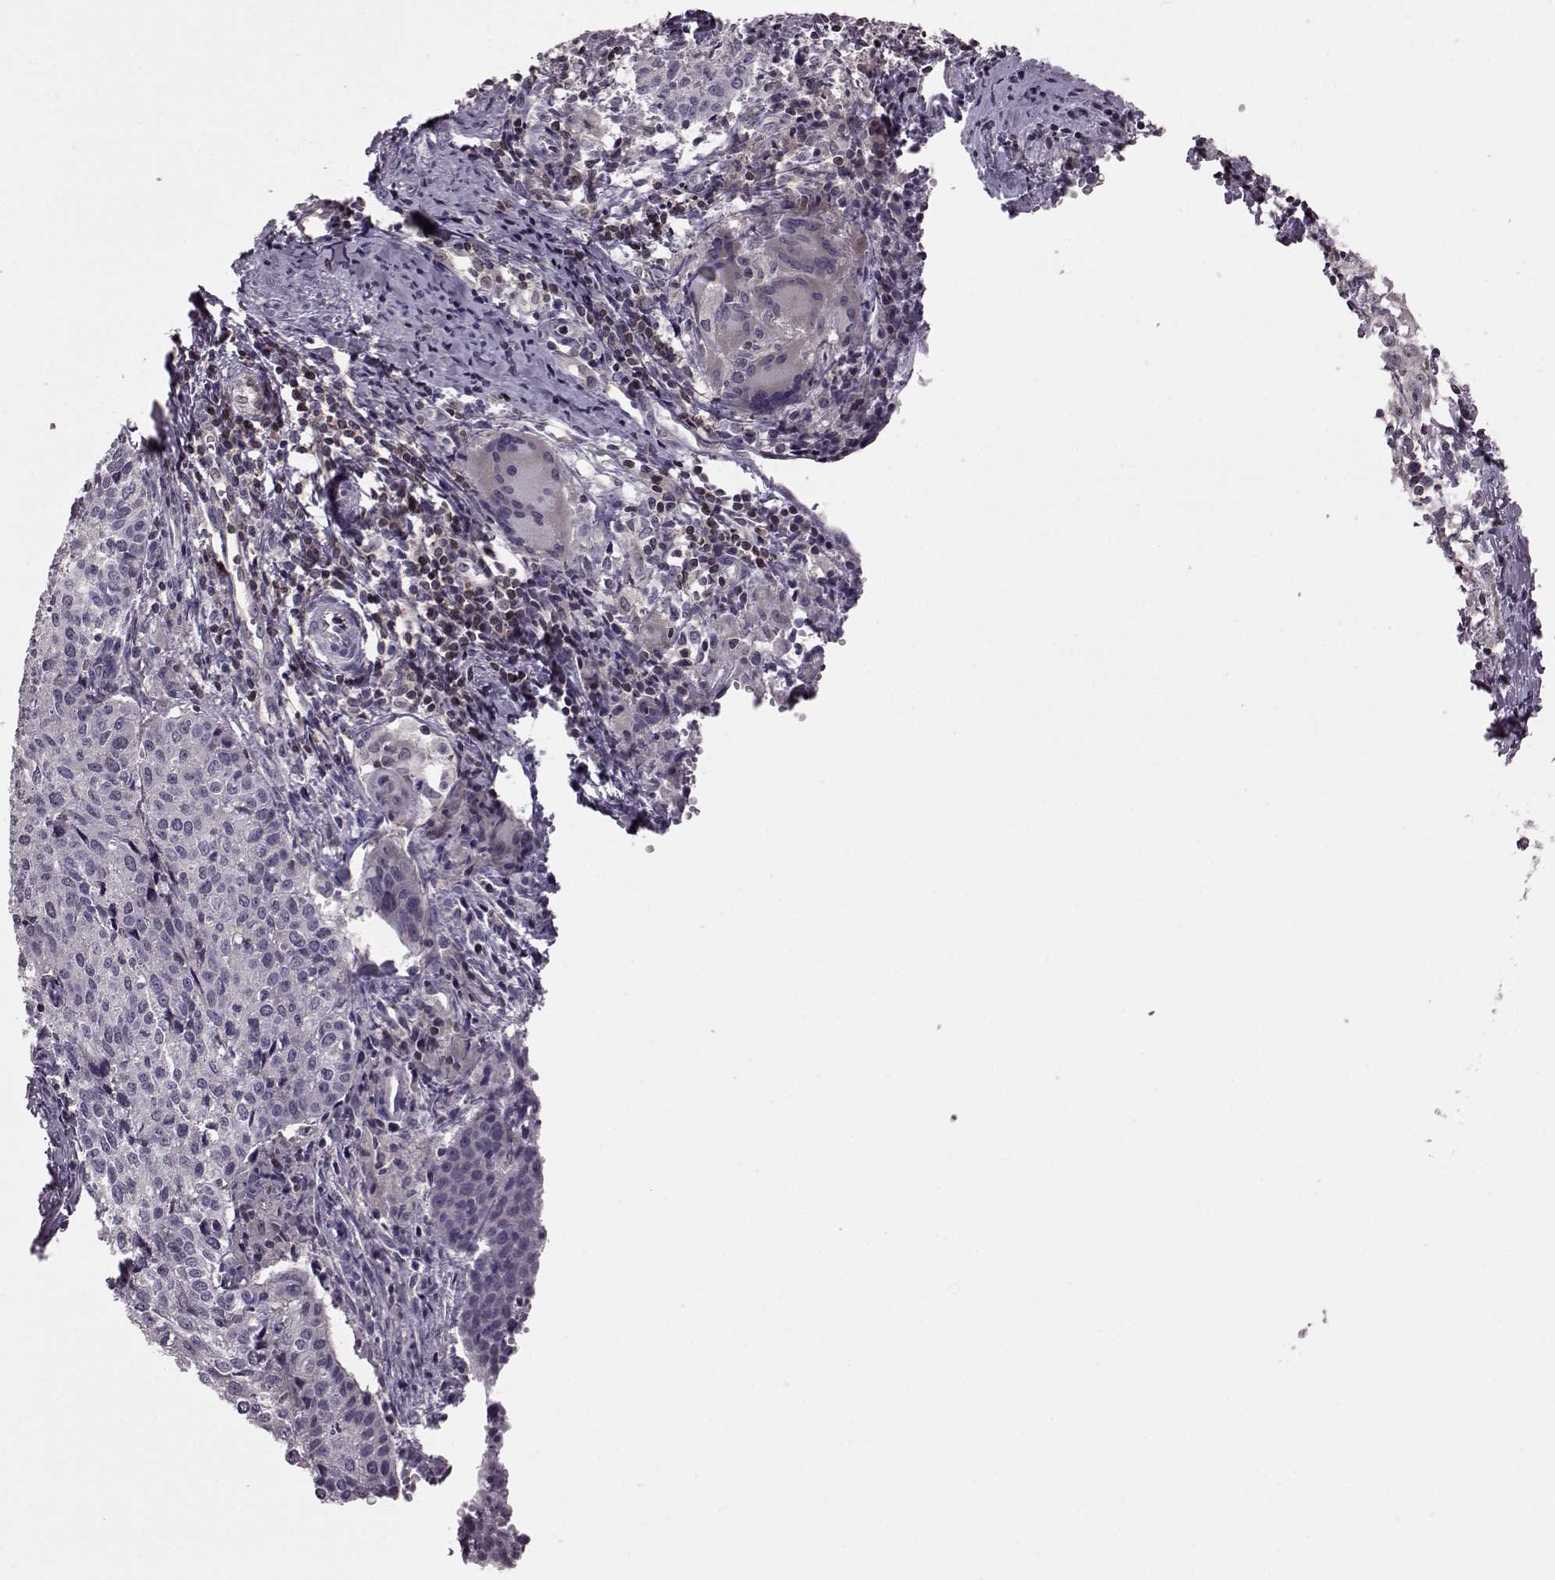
{"staining": {"intensity": "negative", "quantity": "none", "location": "none"}, "tissue": "cervical cancer", "cell_type": "Tumor cells", "image_type": "cancer", "snomed": [{"axis": "morphology", "description": "Squamous cell carcinoma, NOS"}, {"axis": "topography", "description": "Cervix"}], "caption": "Cervical cancer was stained to show a protein in brown. There is no significant staining in tumor cells.", "gene": "CDC42SE1", "patient": {"sex": "female", "age": 38}}